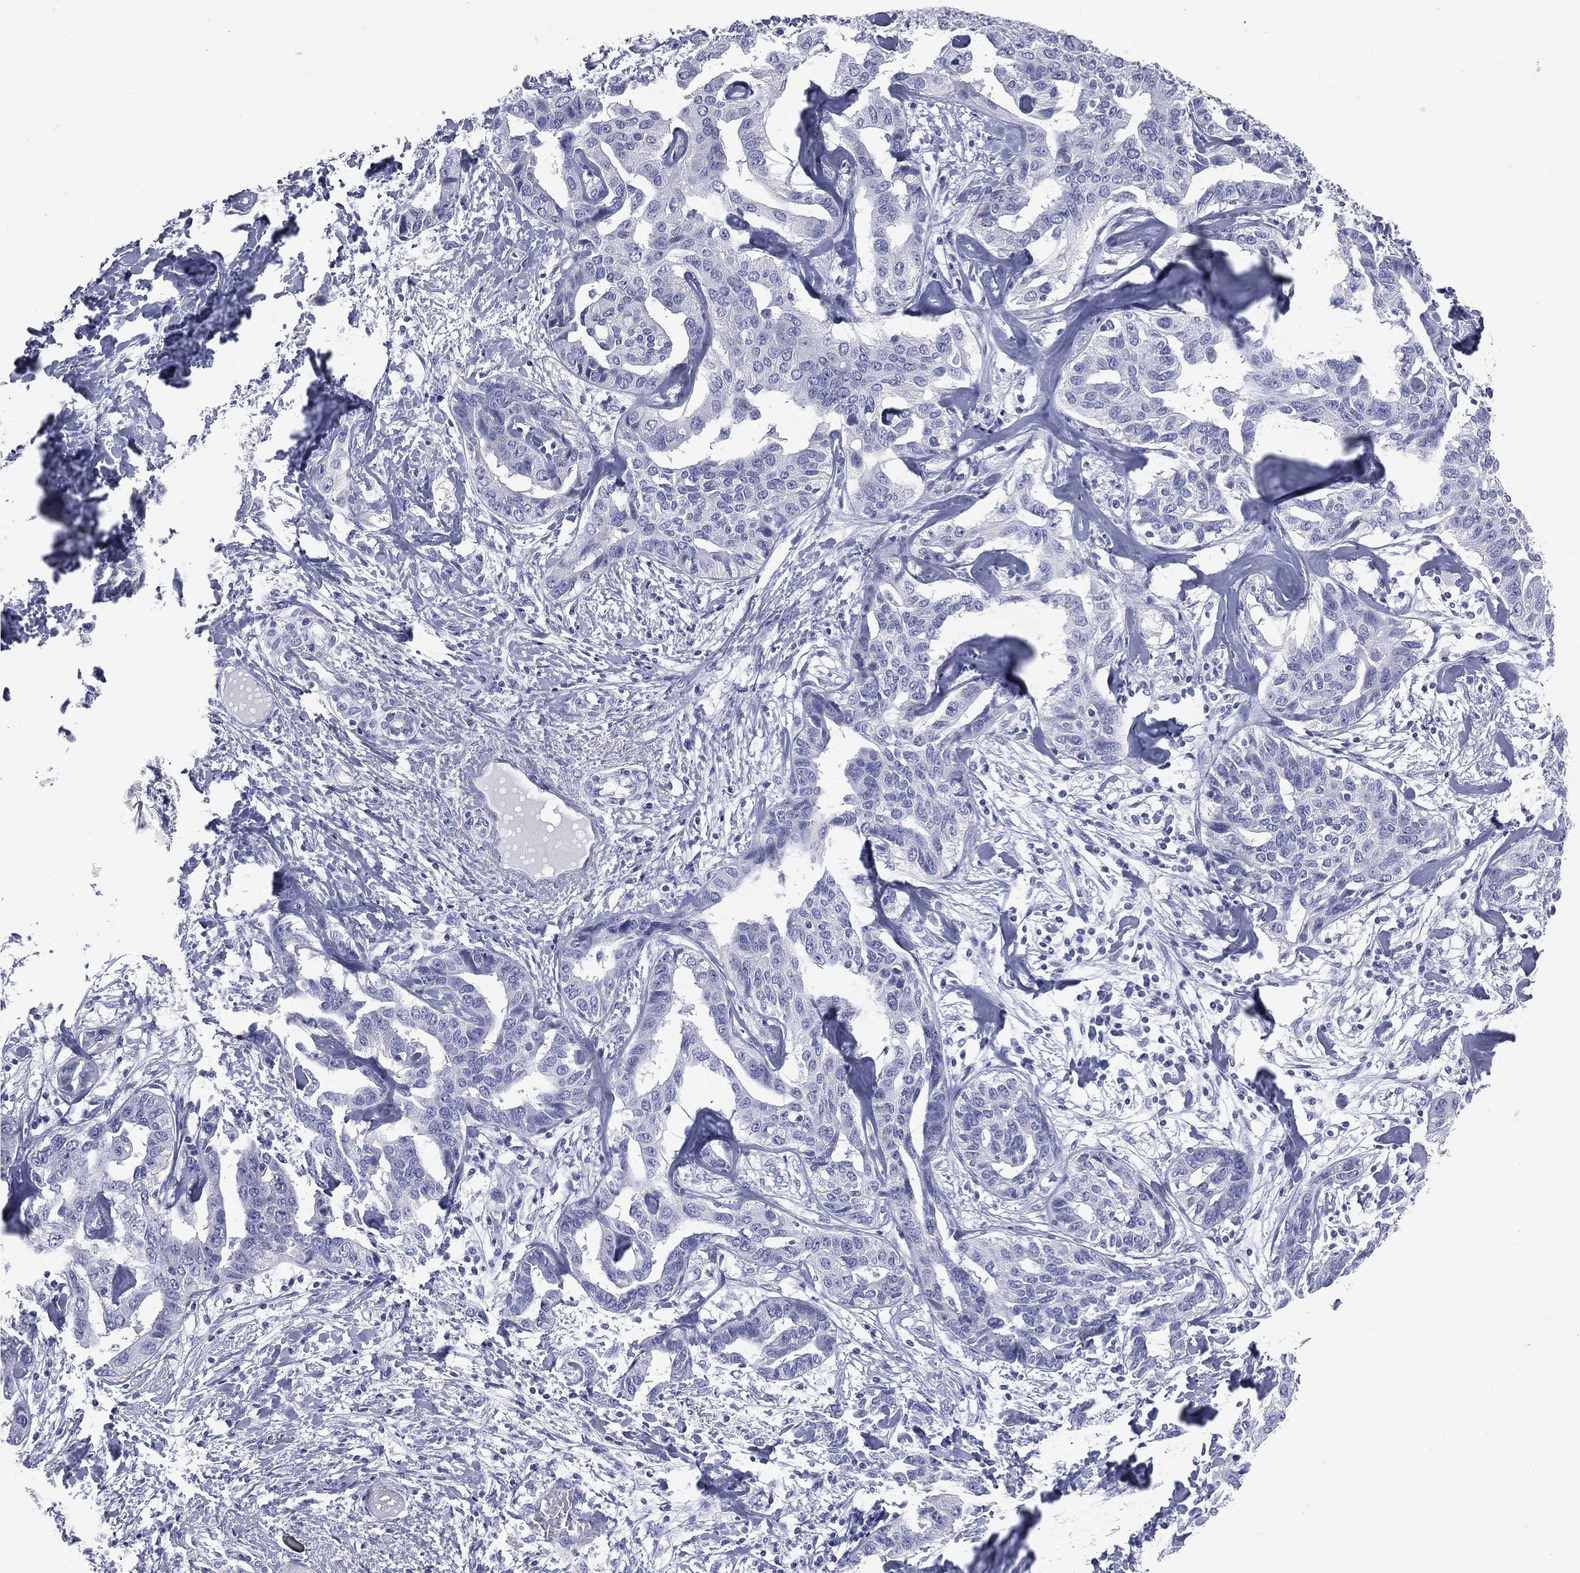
{"staining": {"intensity": "negative", "quantity": "none", "location": "none"}, "tissue": "liver cancer", "cell_type": "Tumor cells", "image_type": "cancer", "snomed": [{"axis": "morphology", "description": "Cholangiocarcinoma"}, {"axis": "topography", "description": "Liver"}], "caption": "Protein analysis of liver cancer (cholangiocarcinoma) shows no significant positivity in tumor cells.", "gene": "MLN", "patient": {"sex": "male", "age": 59}}